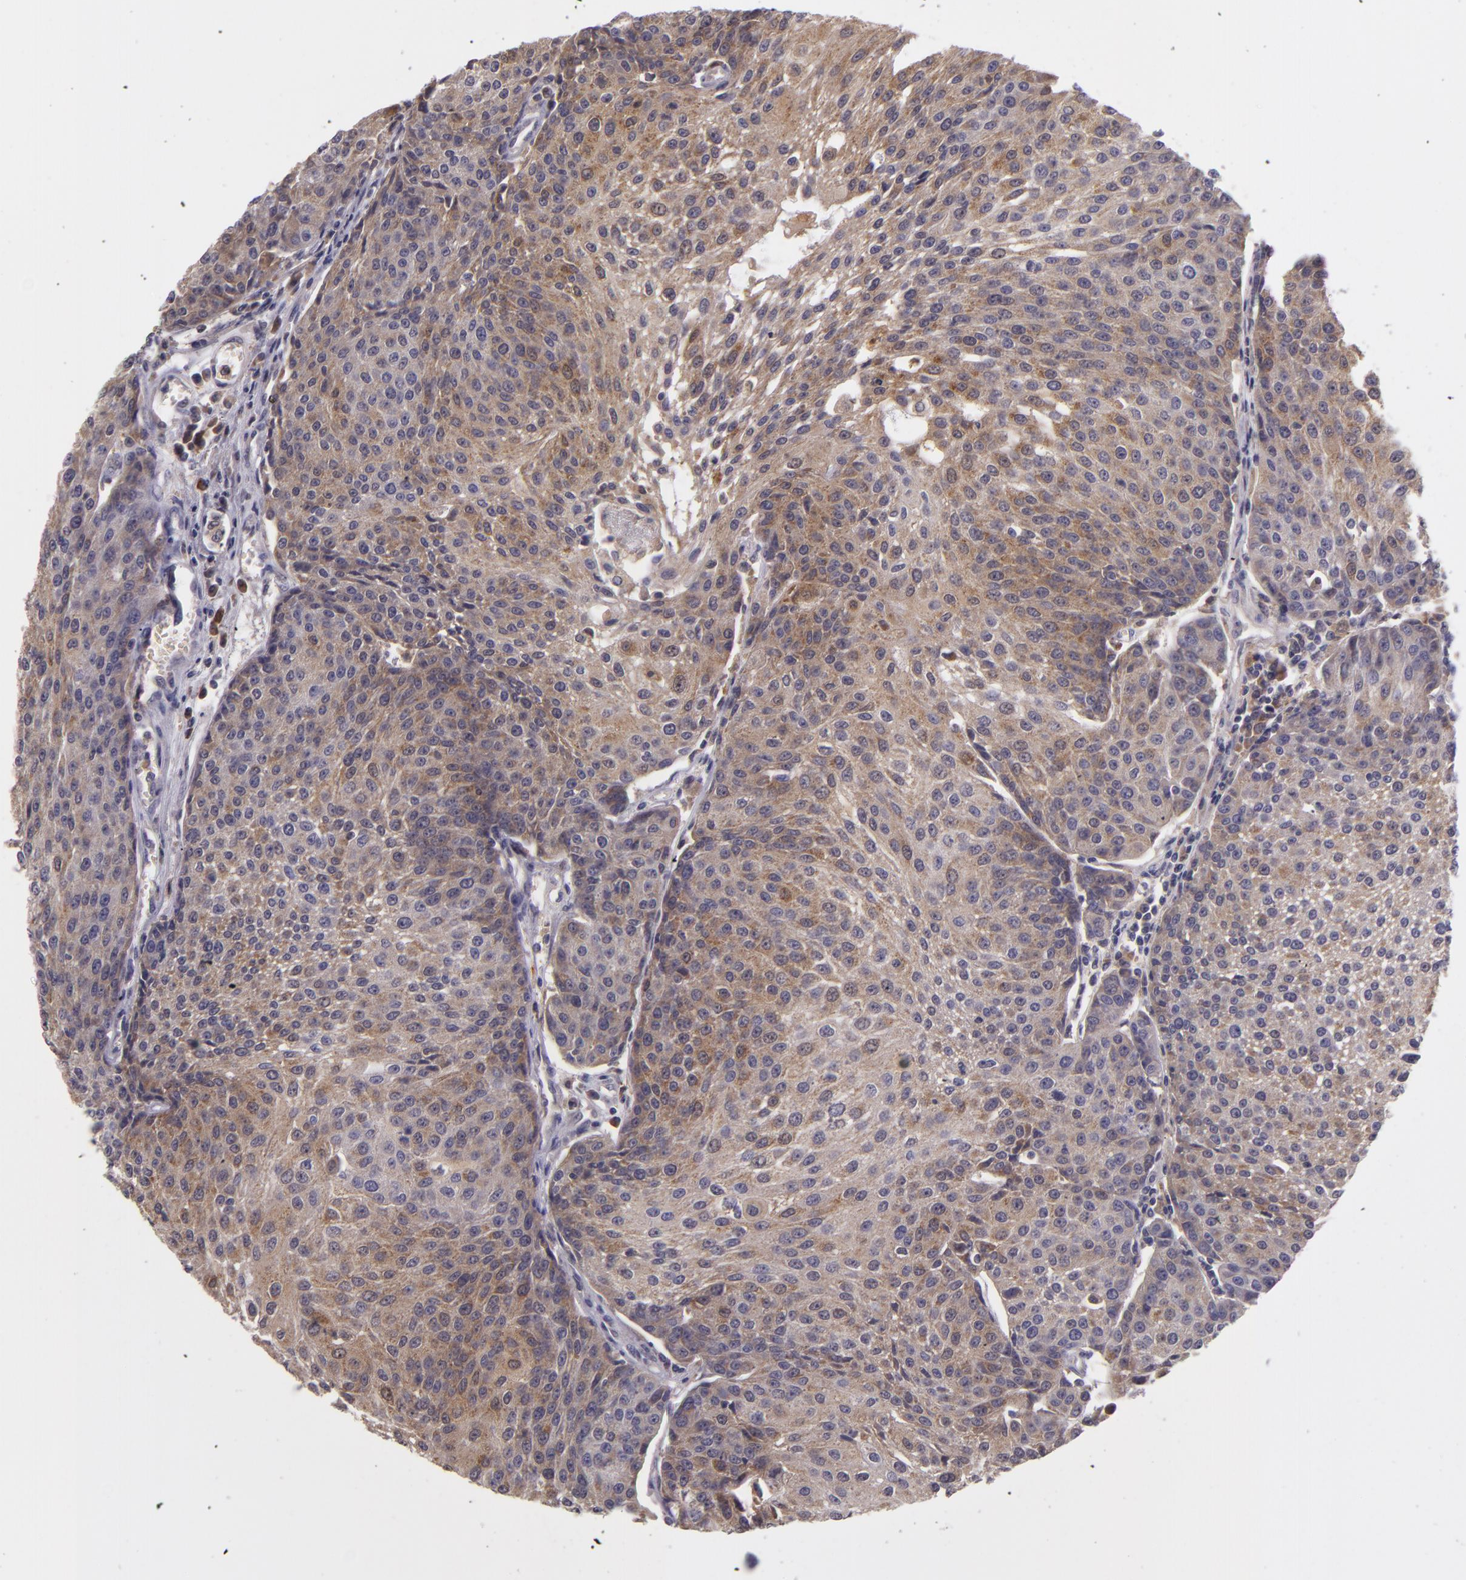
{"staining": {"intensity": "weak", "quantity": ">75%", "location": "cytoplasmic/membranous"}, "tissue": "urothelial cancer", "cell_type": "Tumor cells", "image_type": "cancer", "snomed": [{"axis": "morphology", "description": "Urothelial carcinoma, High grade"}, {"axis": "topography", "description": "Urinary bladder"}], "caption": "A high-resolution micrograph shows IHC staining of high-grade urothelial carcinoma, which exhibits weak cytoplasmic/membranous staining in approximately >75% of tumor cells.", "gene": "FHIT", "patient": {"sex": "female", "age": 85}}